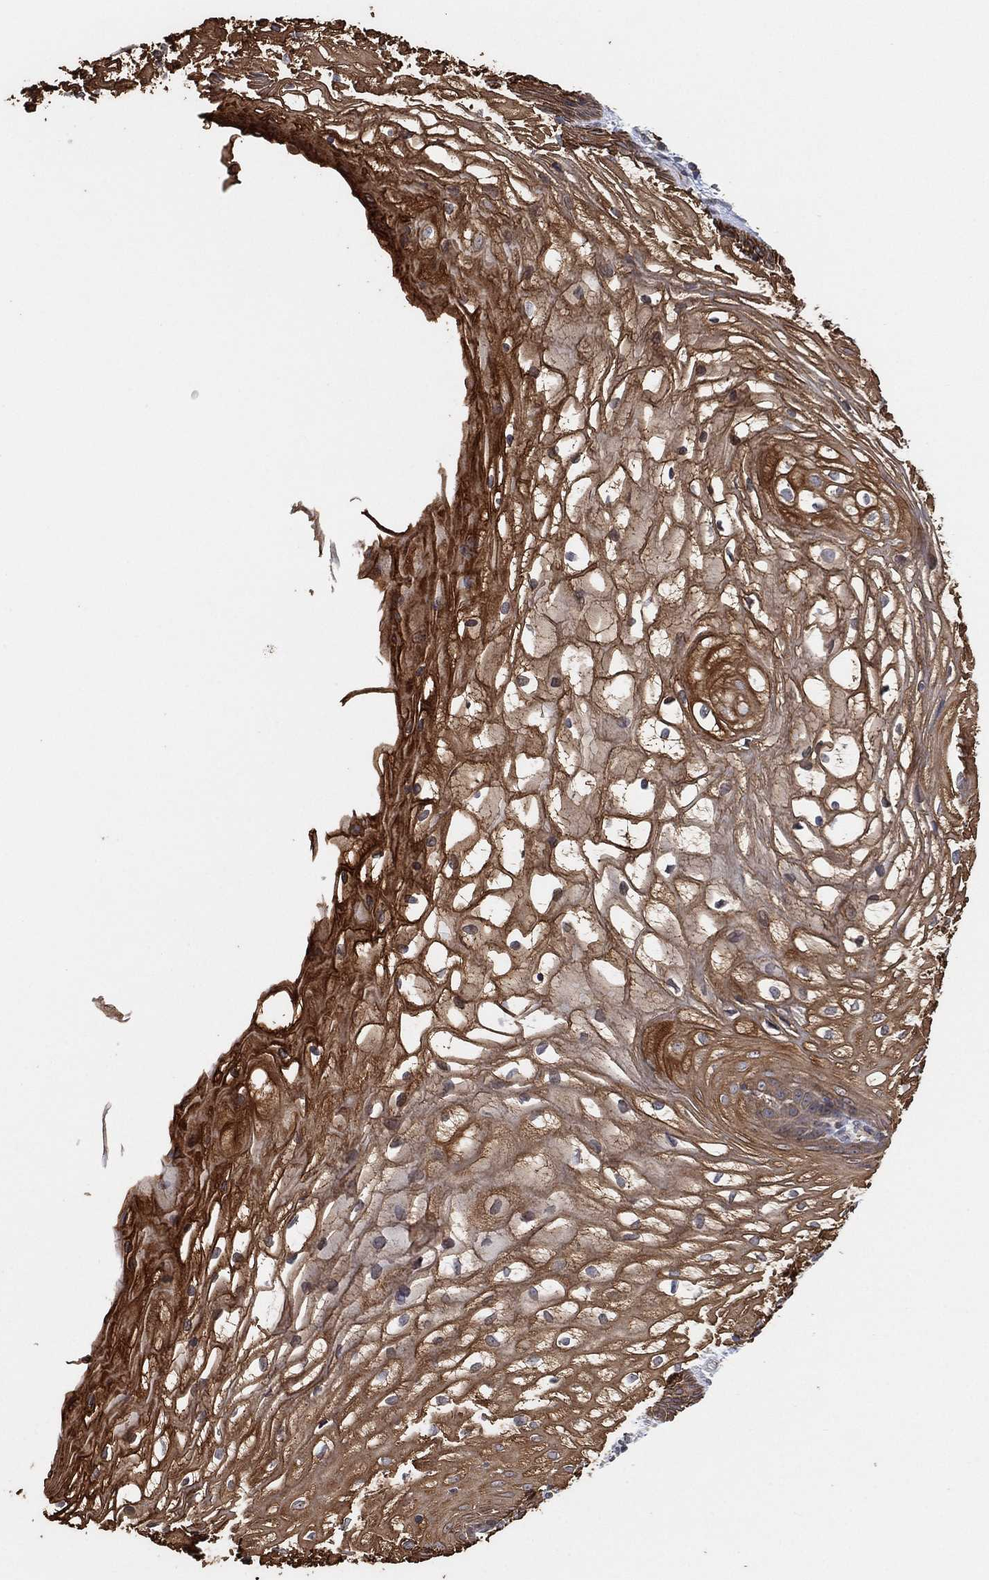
{"staining": {"intensity": "strong", "quantity": ">75%", "location": "cytoplasmic/membranous"}, "tissue": "vagina", "cell_type": "Squamous epithelial cells", "image_type": "normal", "snomed": [{"axis": "morphology", "description": "Normal tissue, NOS"}, {"axis": "topography", "description": "Vagina"}], "caption": "Immunohistochemical staining of normal vagina exhibits strong cytoplasmic/membranous protein staining in about >75% of squamous epithelial cells.", "gene": "TMCO1", "patient": {"sex": "female", "age": 34}}